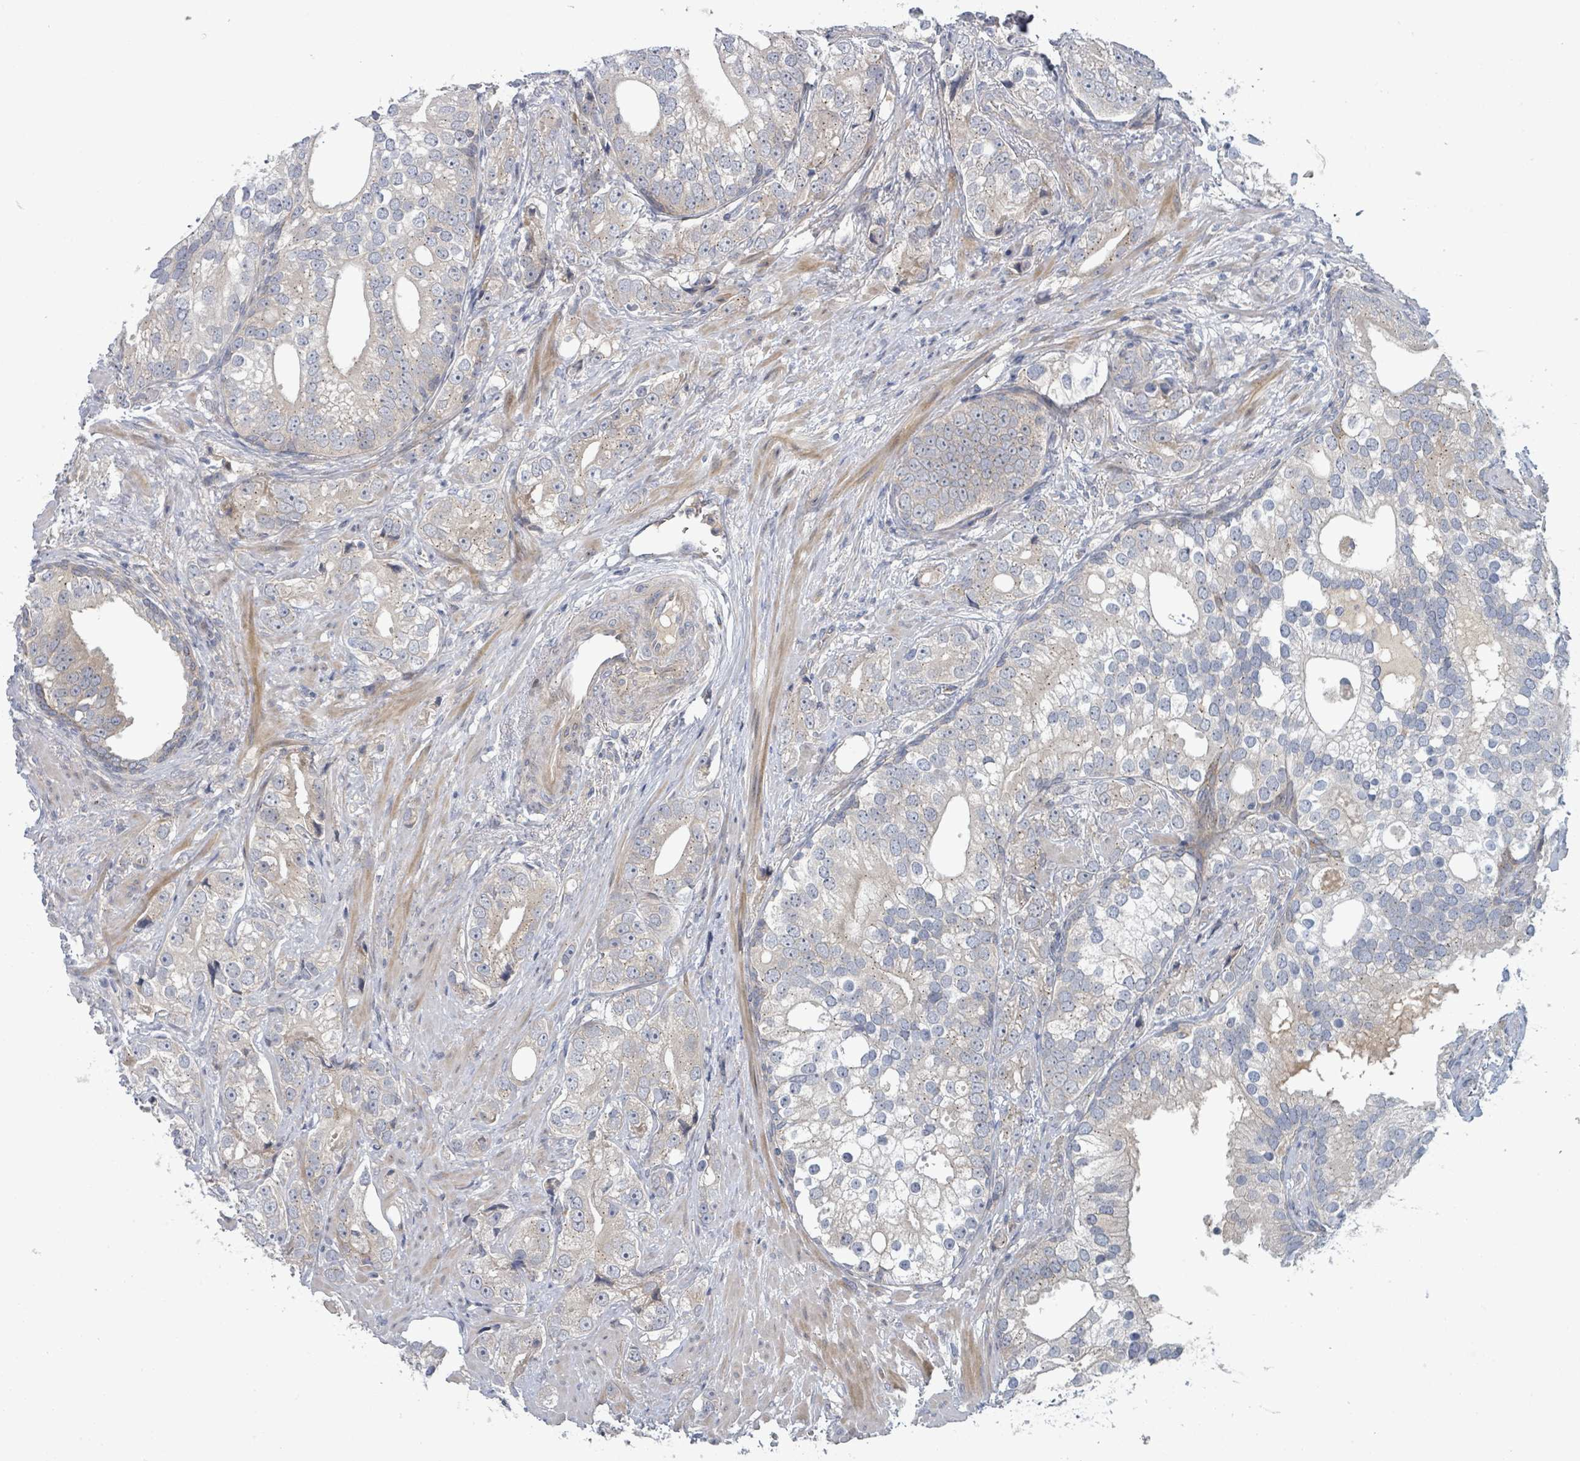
{"staining": {"intensity": "negative", "quantity": "none", "location": "none"}, "tissue": "prostate cancer", "cell_type": "Tumor cells", "image_type": "cancer", "snomed": [{"axis": "morphology", "description": "Adenocarcinoma, High grade"}, {"axis": "topography", "description": "Prostate"}], "caption": "Tumor cells are negative for protein expression in human prostate cancer (adenocarcinoma (high-grade)).", "gene": "COL5A3", "patient": {"sex": "male", "age": 75}}